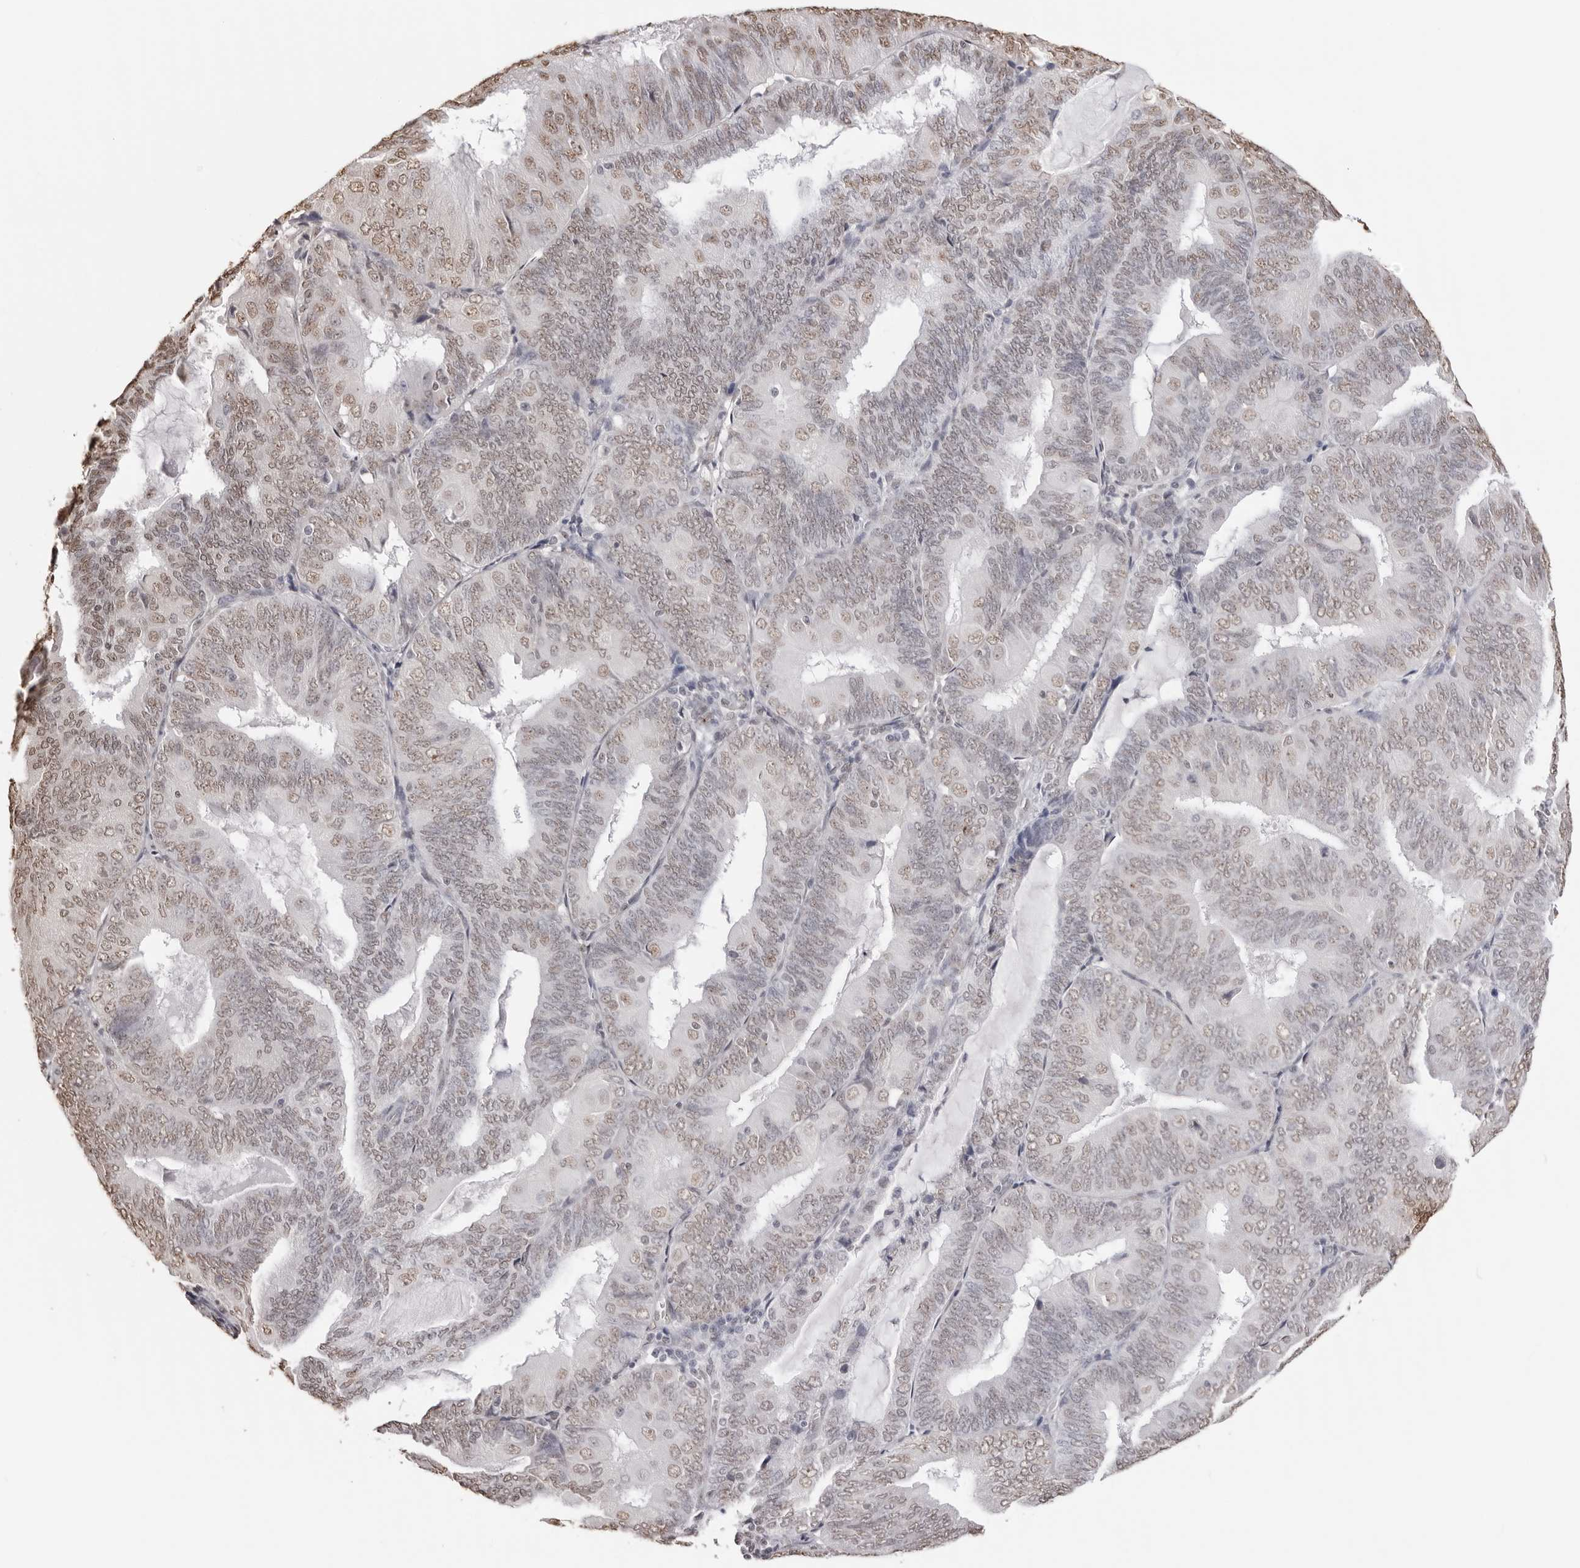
{"staining": {"intensity": "weak", "quantity": "25%-75%", "location": "nuclear"}, "tissue": "endometrial cancer", "cell_type": "Tumor cells", "image_type": "cancer", "snomed": [{"axis": "morphology", "description": "Adenocarcinoma, NOS"}, {"axis": "topography", "description": "Endometrium"}], "caption": "A micrograph of adenocarcinoma (endometrial) stained for a protein displays weak nuclear brown staining in tumor cells. Immunohistochemistry (ihc) stains the protein of interest in brown and the nuclei are stained blue.", "gene": "OLIG3", "patient": {"sex": "female", "age": 81}}